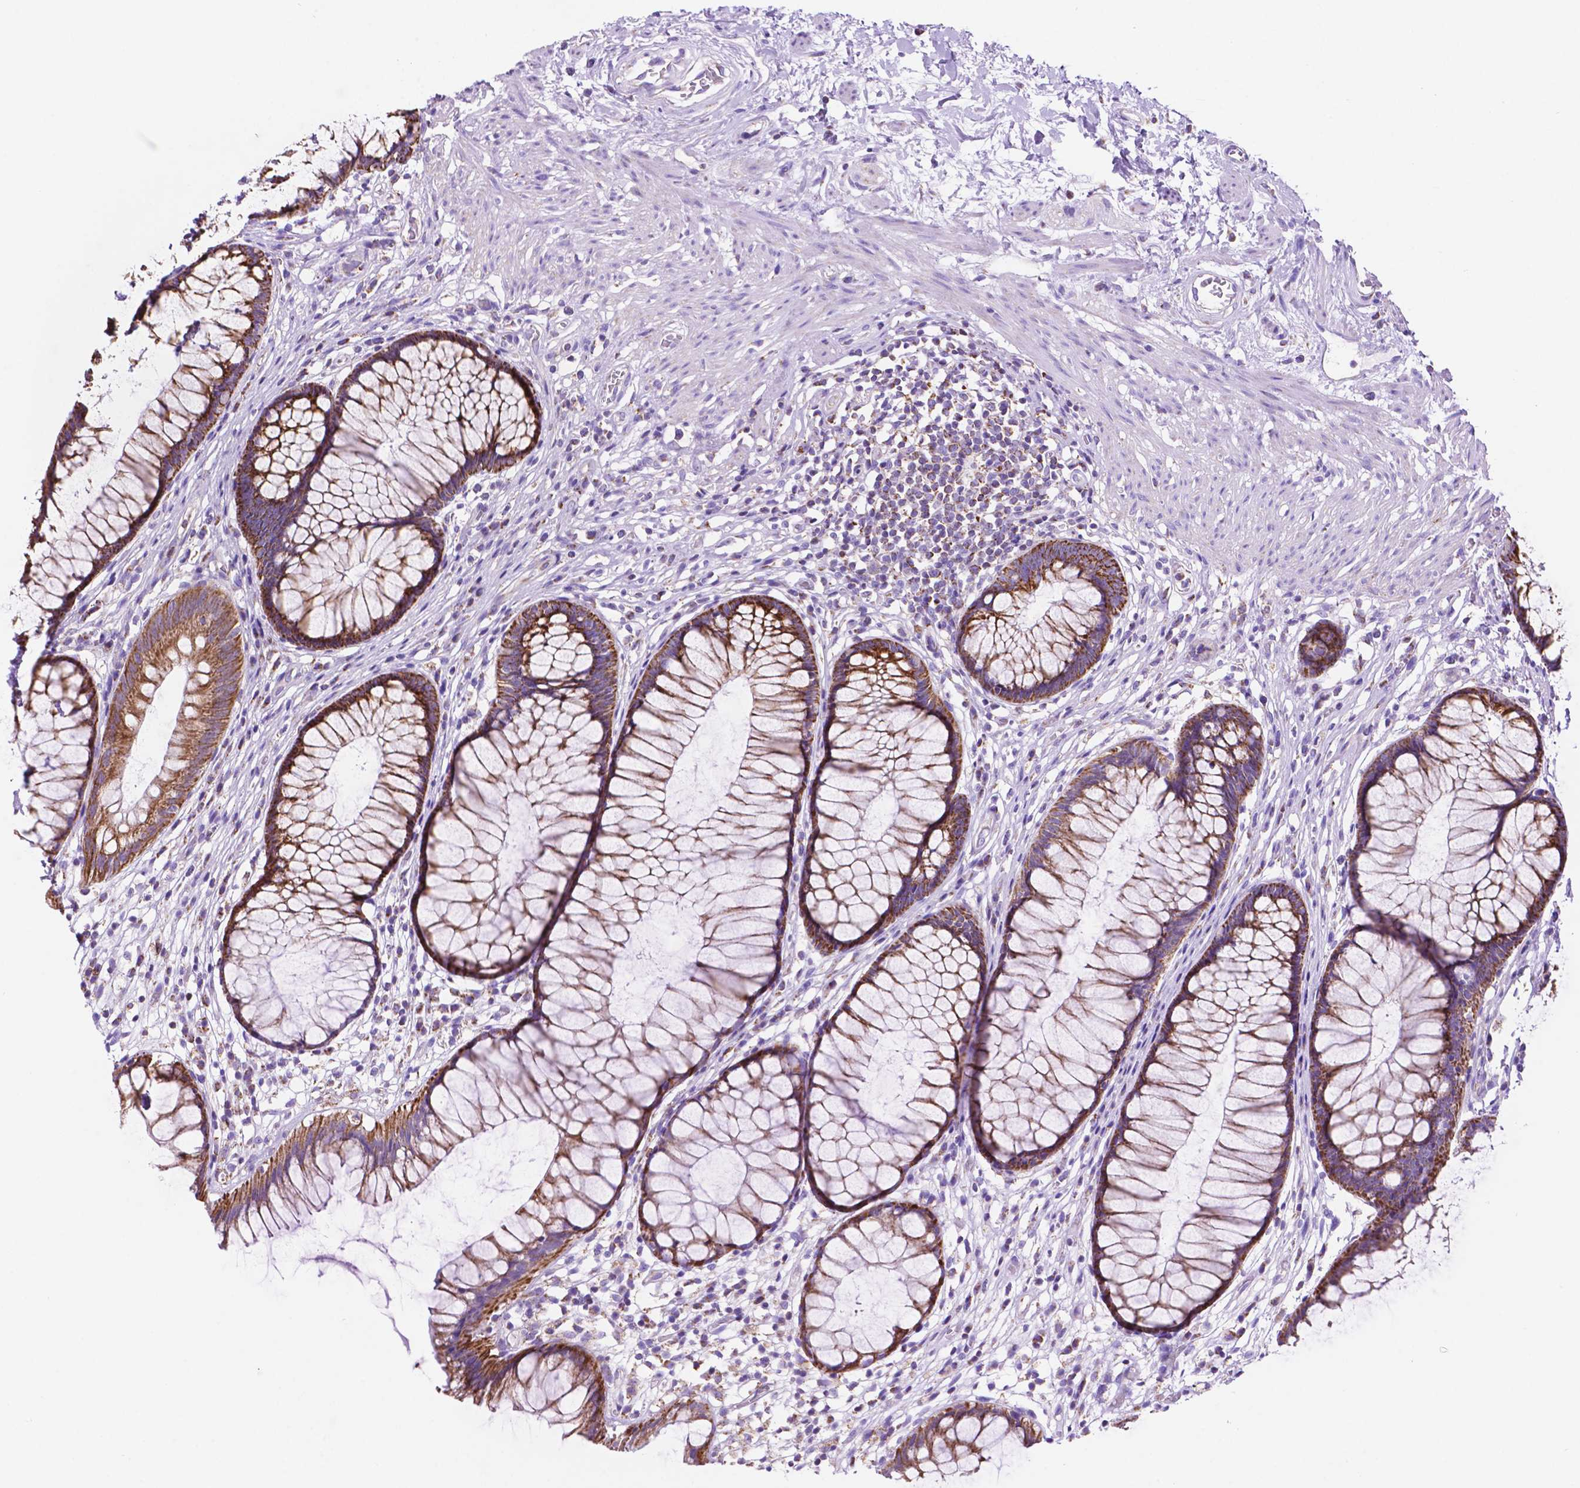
{"staining": {"intensity": "strong", "quantity": ">75%", "location": "cytoplasmic/membranous"}, "tissue": "rectum", "cell_type": "Glandular cells", "image_type": "normal", "snomed": [{"axis": "morphology", "description": "Normal tissue, NOS"}, {"axis": "topography", "description": "Smooth muscle"}, {"axis": "topography", "description": "Rectum"}], "caption": "Immunohistochemical staining of unremarkable rectum reveals strong cytoplasmic/membranous protein expression in approximately >75% of glandular cells.", "gene": "GDPD5", "patient": {"sex": "male", "age": 53}}